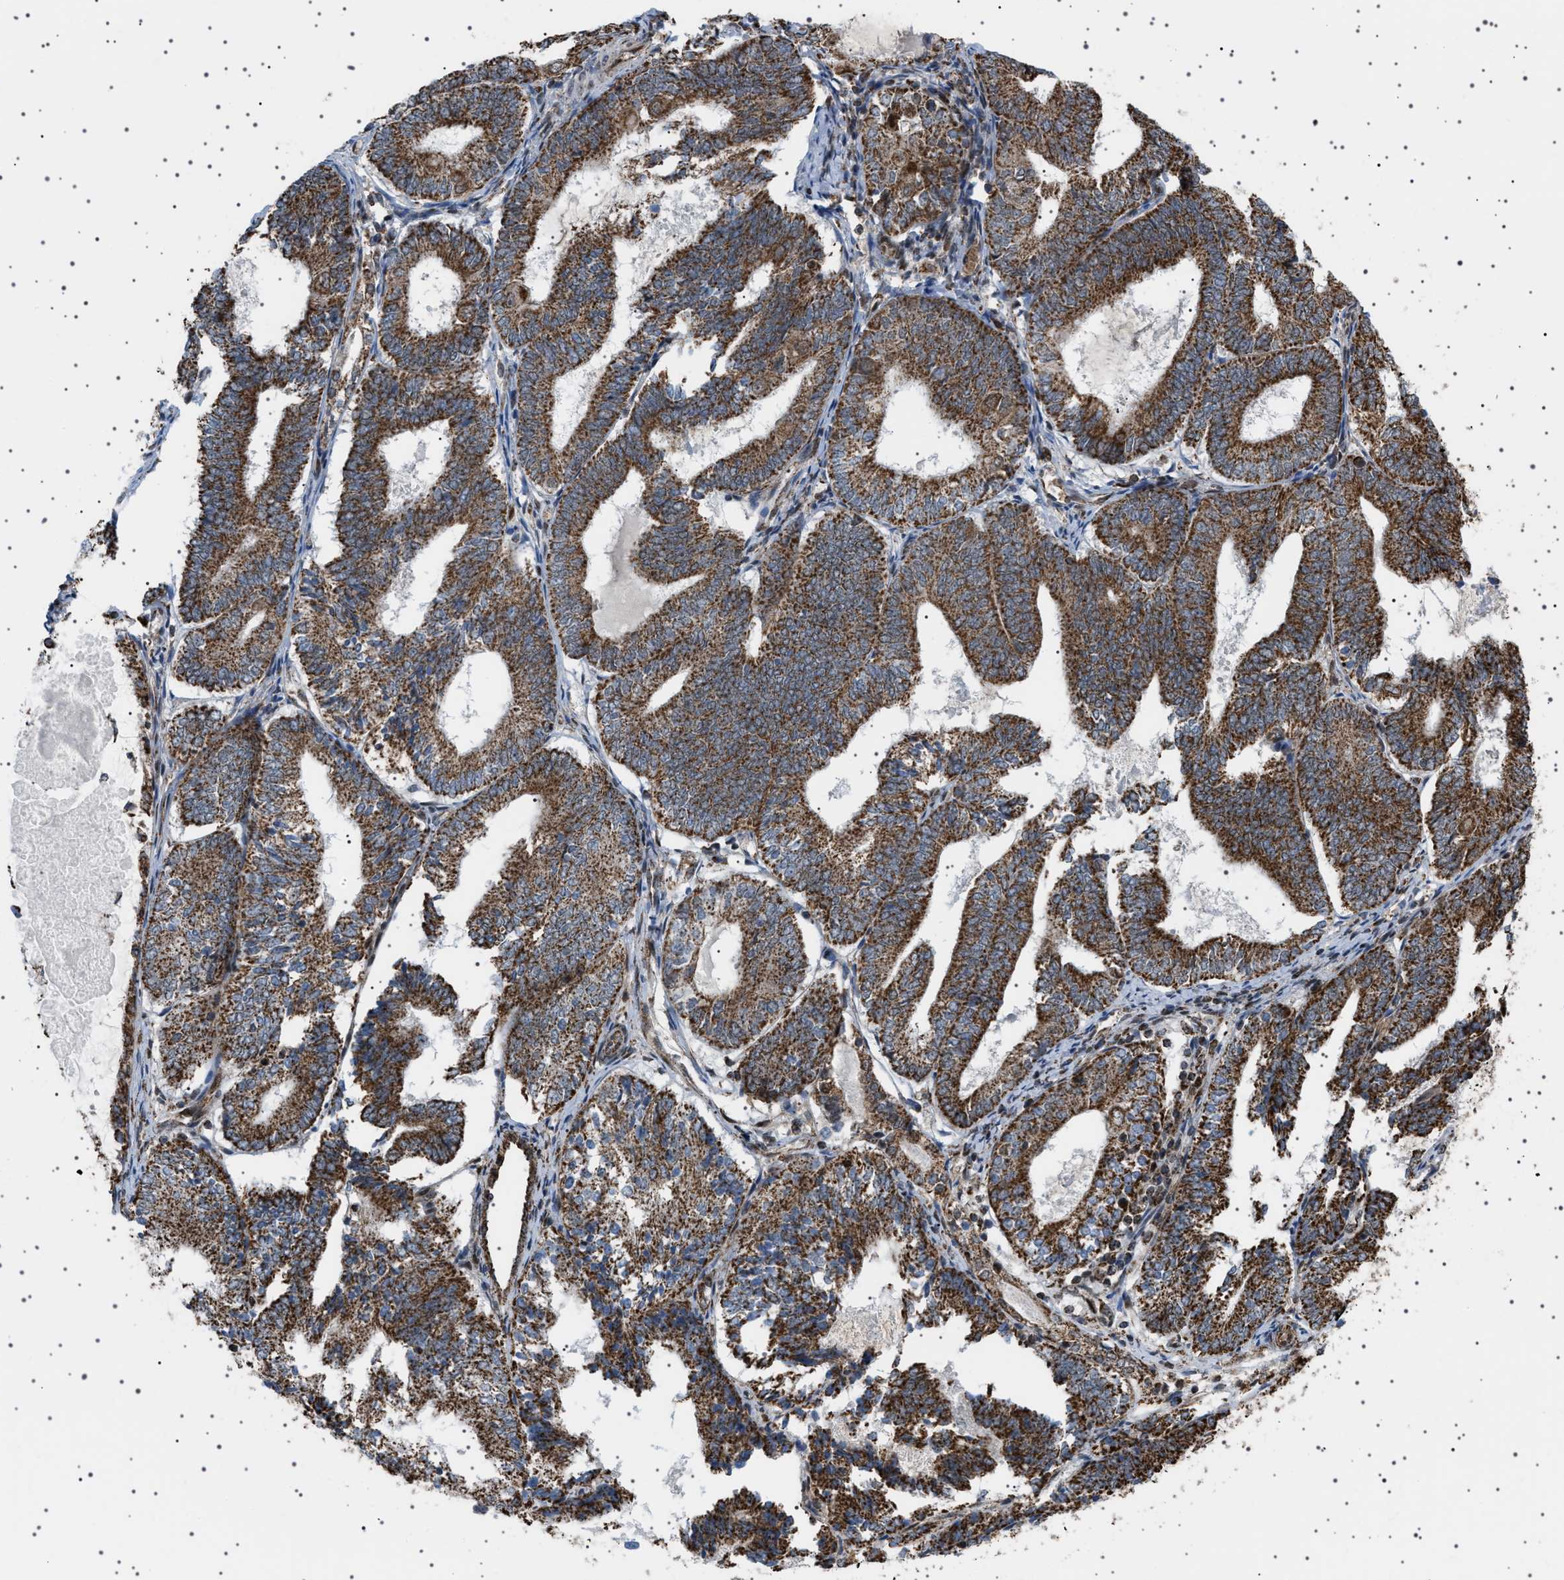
{"staining": {"intensity": "strong", "quantity": ">75%", "location": "cytoplasmic/membranous"}, "tissue": "endometrial cancer", "cell_type": "Tumor cells", "image_type": "cancer", "snomed": [{"axis": "morphology", "description": "Adenocarcinoma, NOS"}, {"axis": "topography", "description": "Endometrium"}], "caption": "A histopathology image of human endometrial cancer (adenocarcinoma) stained for a protein reveals strong cytoplasmic/membranous brown staining in tumor cells.", "gene": "MELK", "patient": {"sex": "female", "age": 81}}